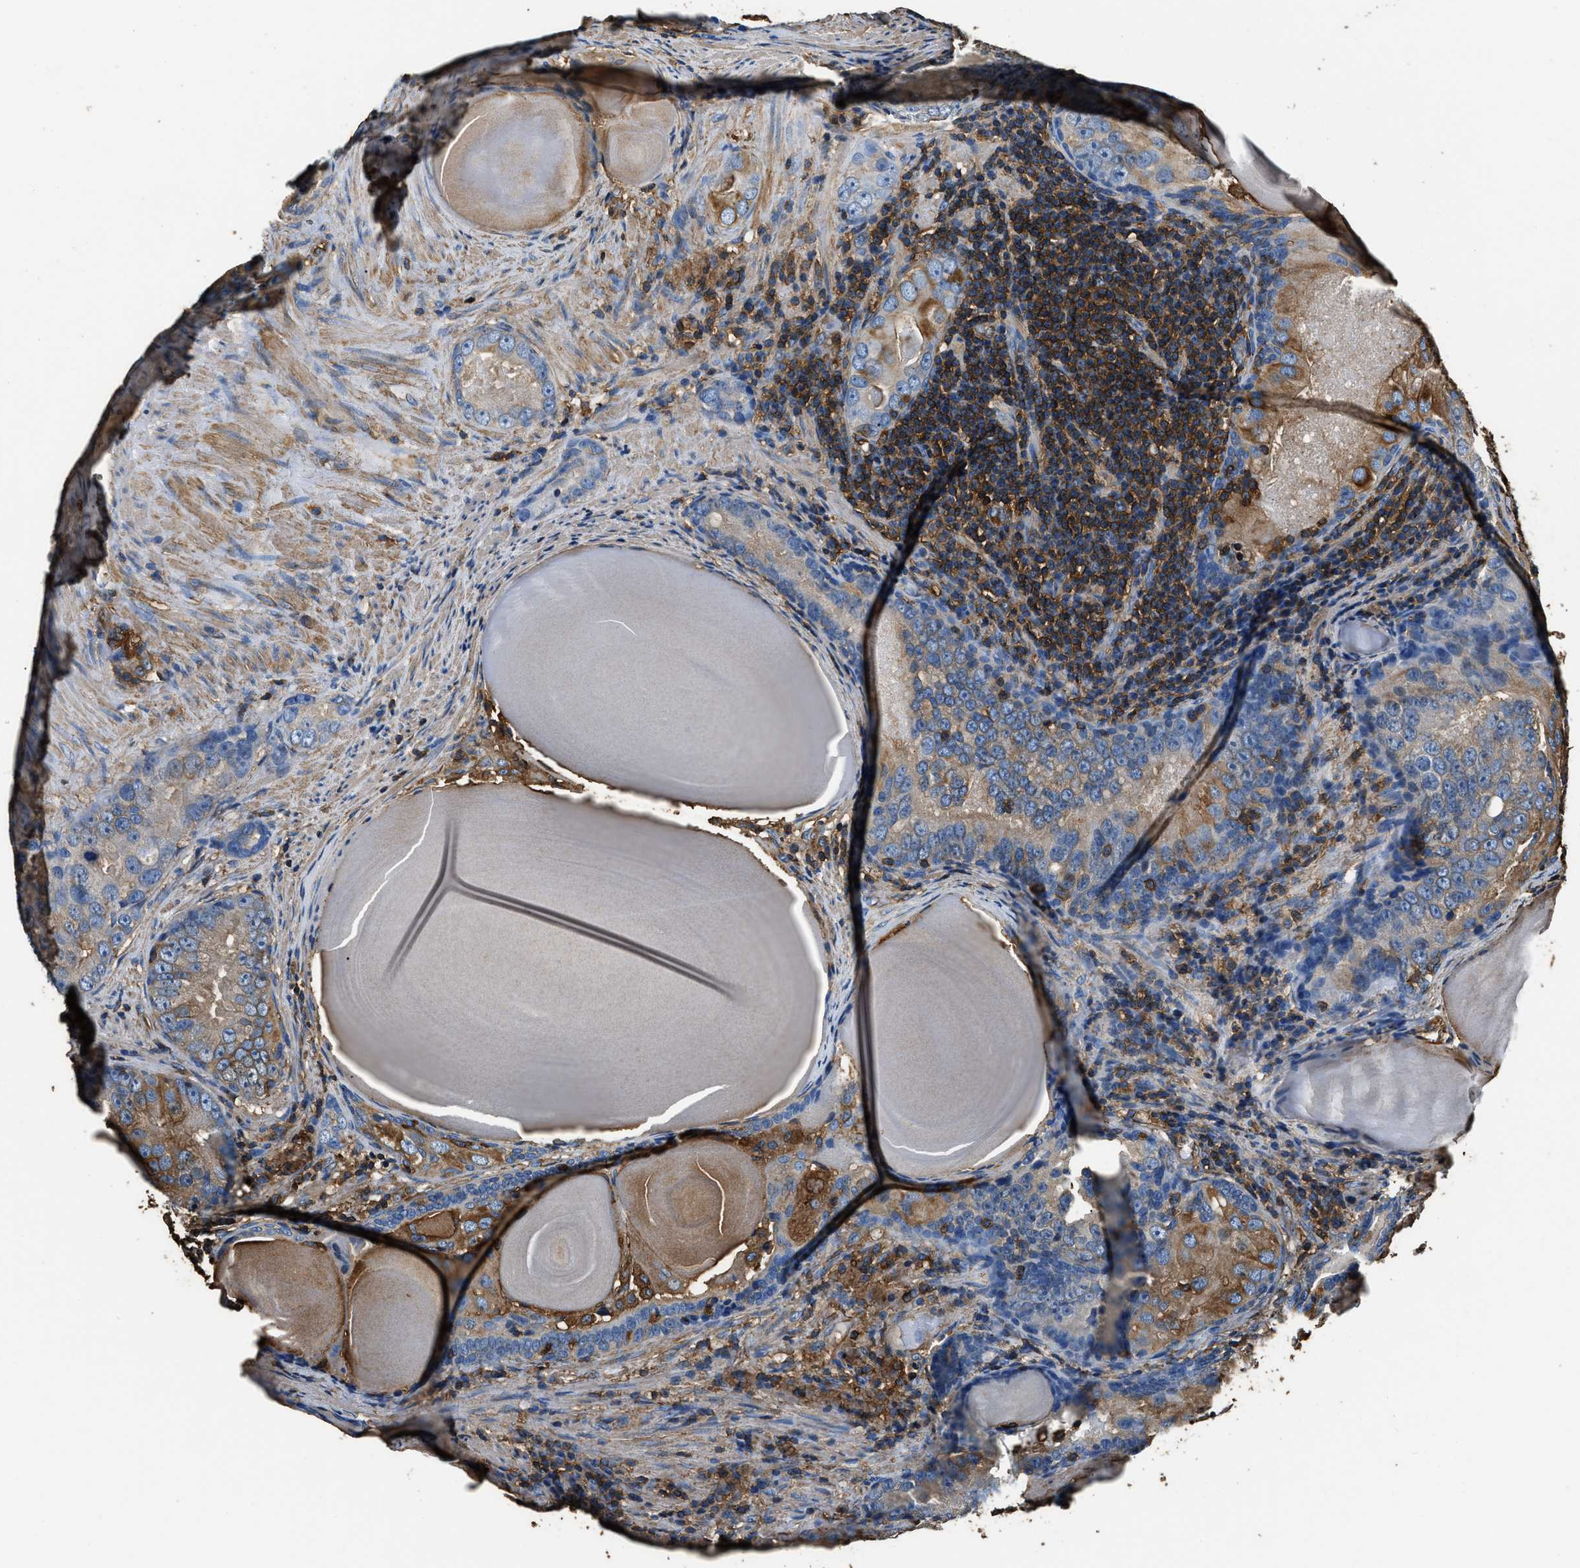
{"staining": {"intensity": "moderate", "quantity": "25%-75%", "location": "cytoplasmic/membranous"}, "tissue": "prostate cancer", "cell_type": "Tumor cells", "image_type": "cancer", "snomed": [{"axis": "morphology", "description": "Adenocarcinoma, High grade"}, {"axis": "topography", "description": "Prostate"}], "caption": "A photomicrograph of prostate cancer (adenocarcinoma (high-grade)) stained for a protein shows moderate cytoplasmic/membranous brown staining in tumor cells.", "gene": "ACCS", "patient": {"sex": "male", "age": 66}}